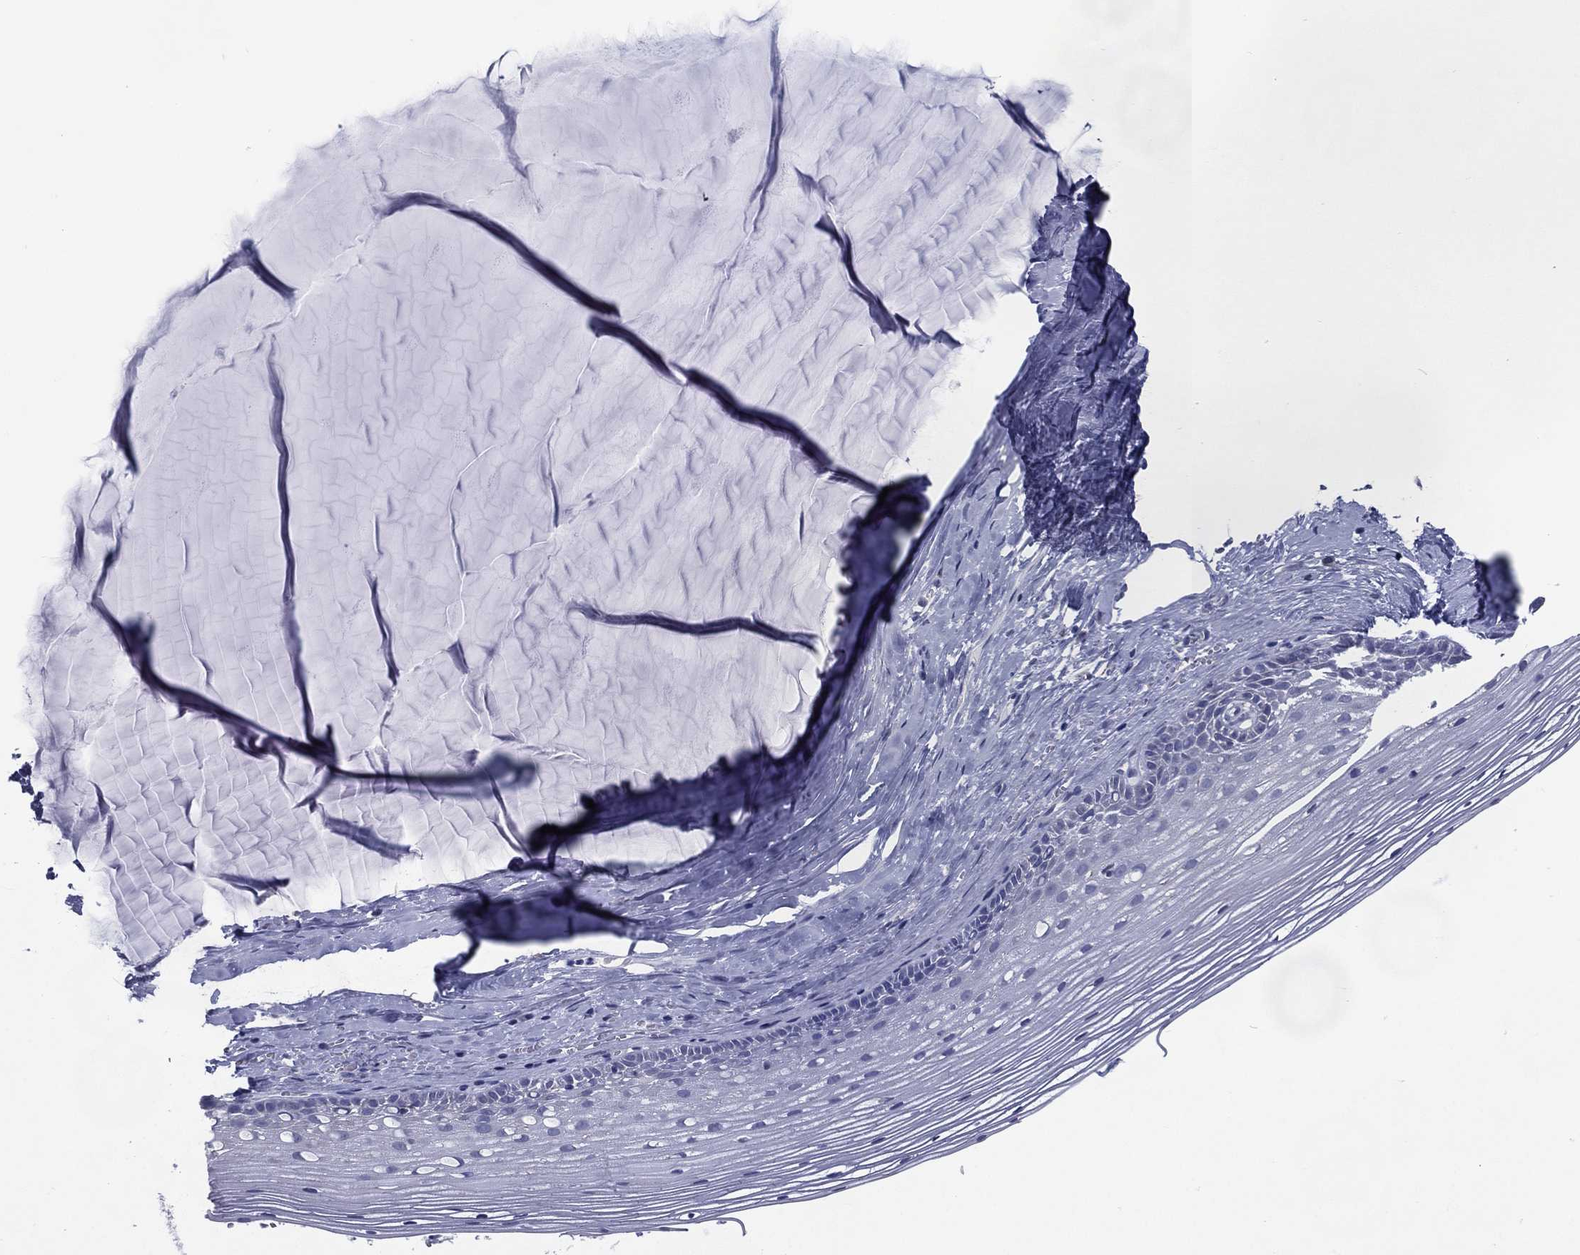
{"staining": {"intensity": "negative", "quantity": "none", "location": "none"}, "tissue": "cervix", "cell_type": "Glandular cells", "image_type": "normal", "snomed": [{"axis": "morphology", "description": "Normal tissue, NOS"}, {"axis": "topography", "description": "Cervix"}], "caption": "An immunohistochemistry (IHC) image of benign cervix is shown. There is no staining in glandular cells of cervix.", "gene": "C19orf18", "patient": {"sex": "female", "age": 40}}